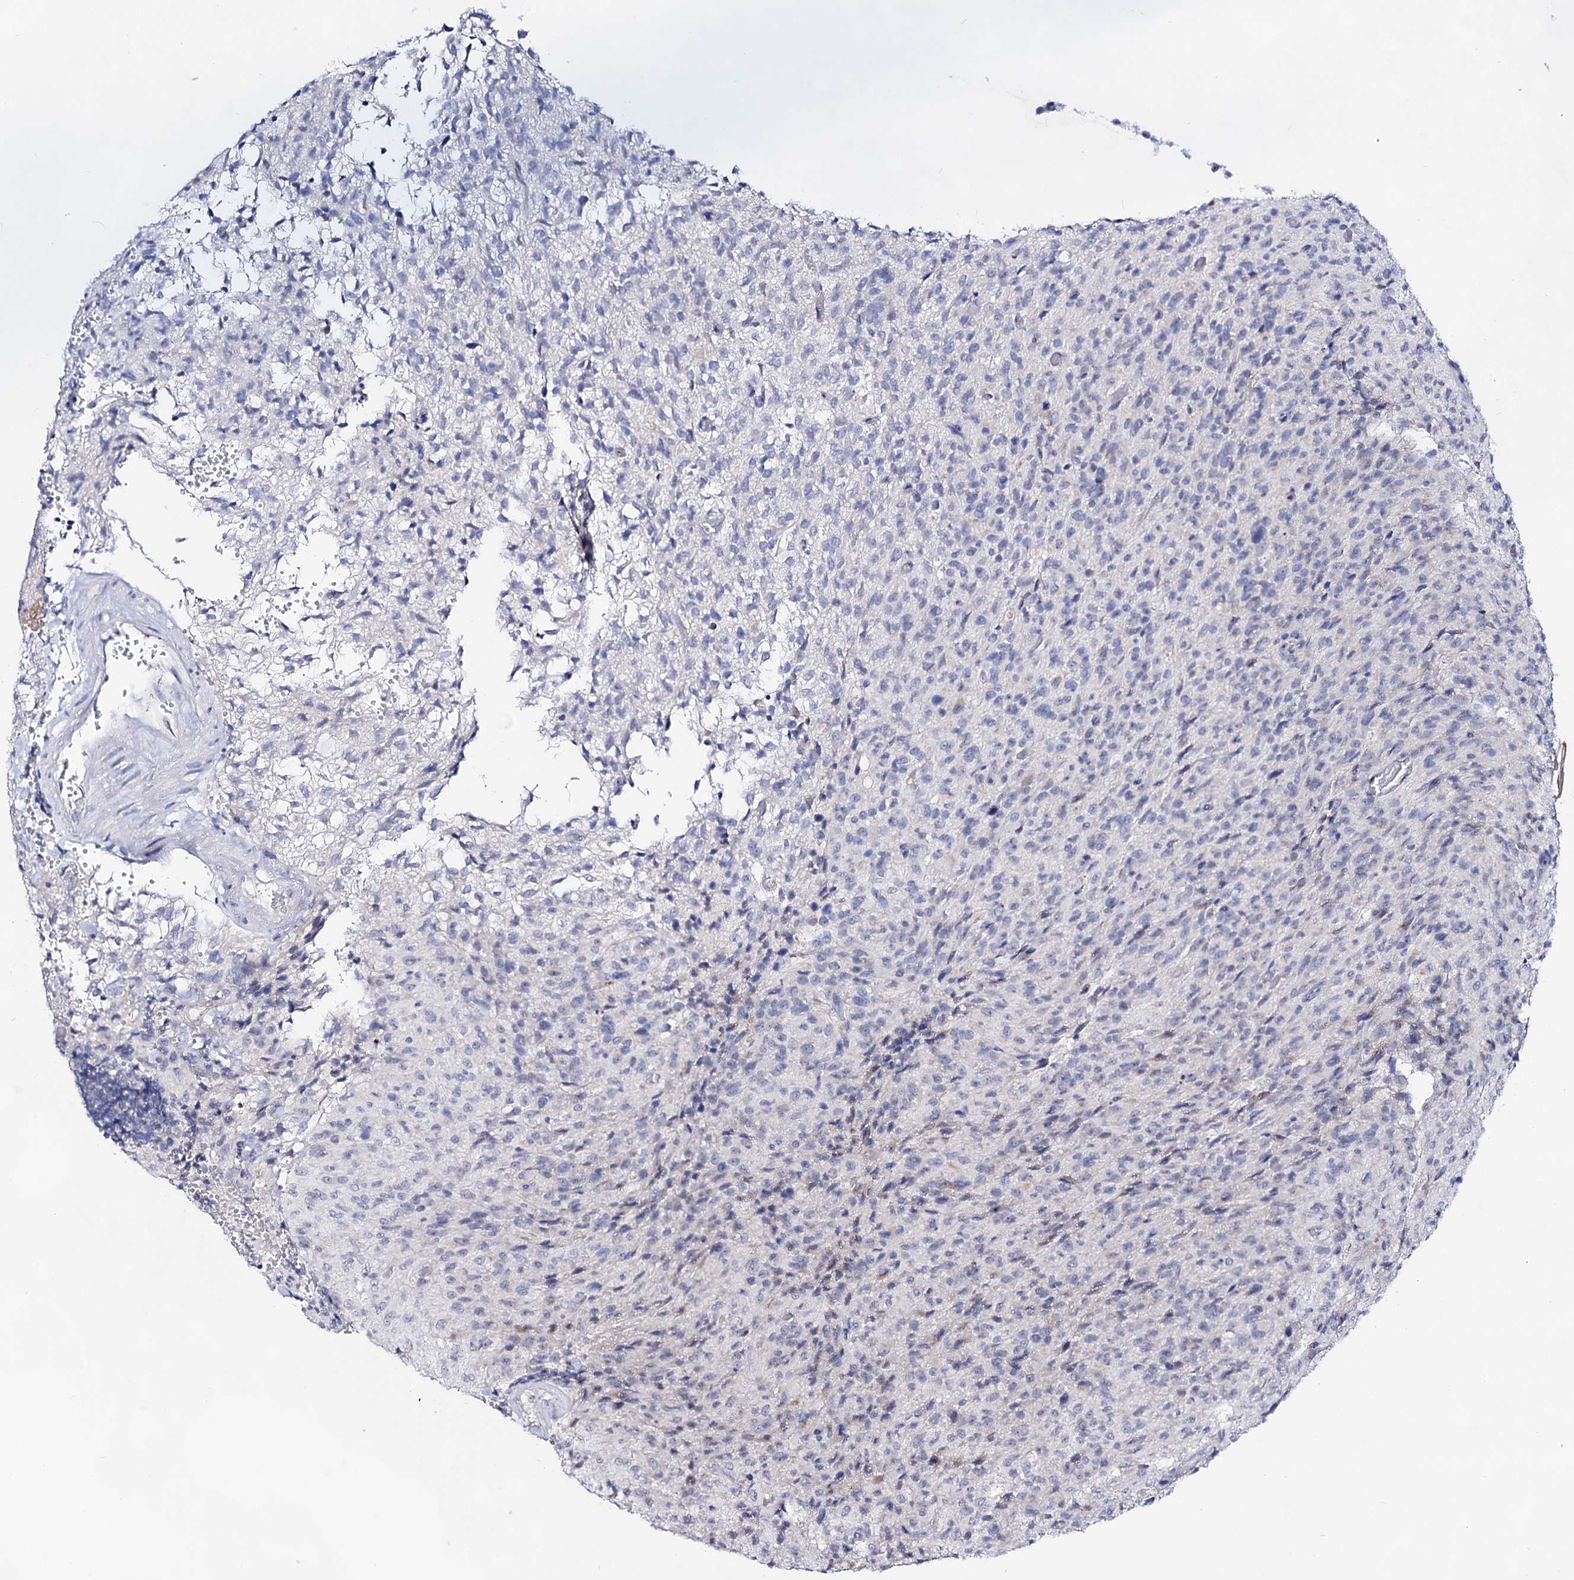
{"staining": {"intensity": "negative", "quantity": "none", "location": "none"}, "tissue": "glioma", "cell_type": "Tumor cells", "image_type": "cancer", "snomed": [{"axis": "morphology", "description": "Glioma, malignant, High grade"}, {"axis": "topography", "description": "Brain"}], "caption": "Immunohistochemistry histopathology image of neoplastic tissue: human malignant high-grade glioma stained with DAB (3,3'-diaminobenzidine) reveals no significant protein expression in tumor cells.", "gene": "EXOSC10", "patient": {"sex": "female", "age": 57}}